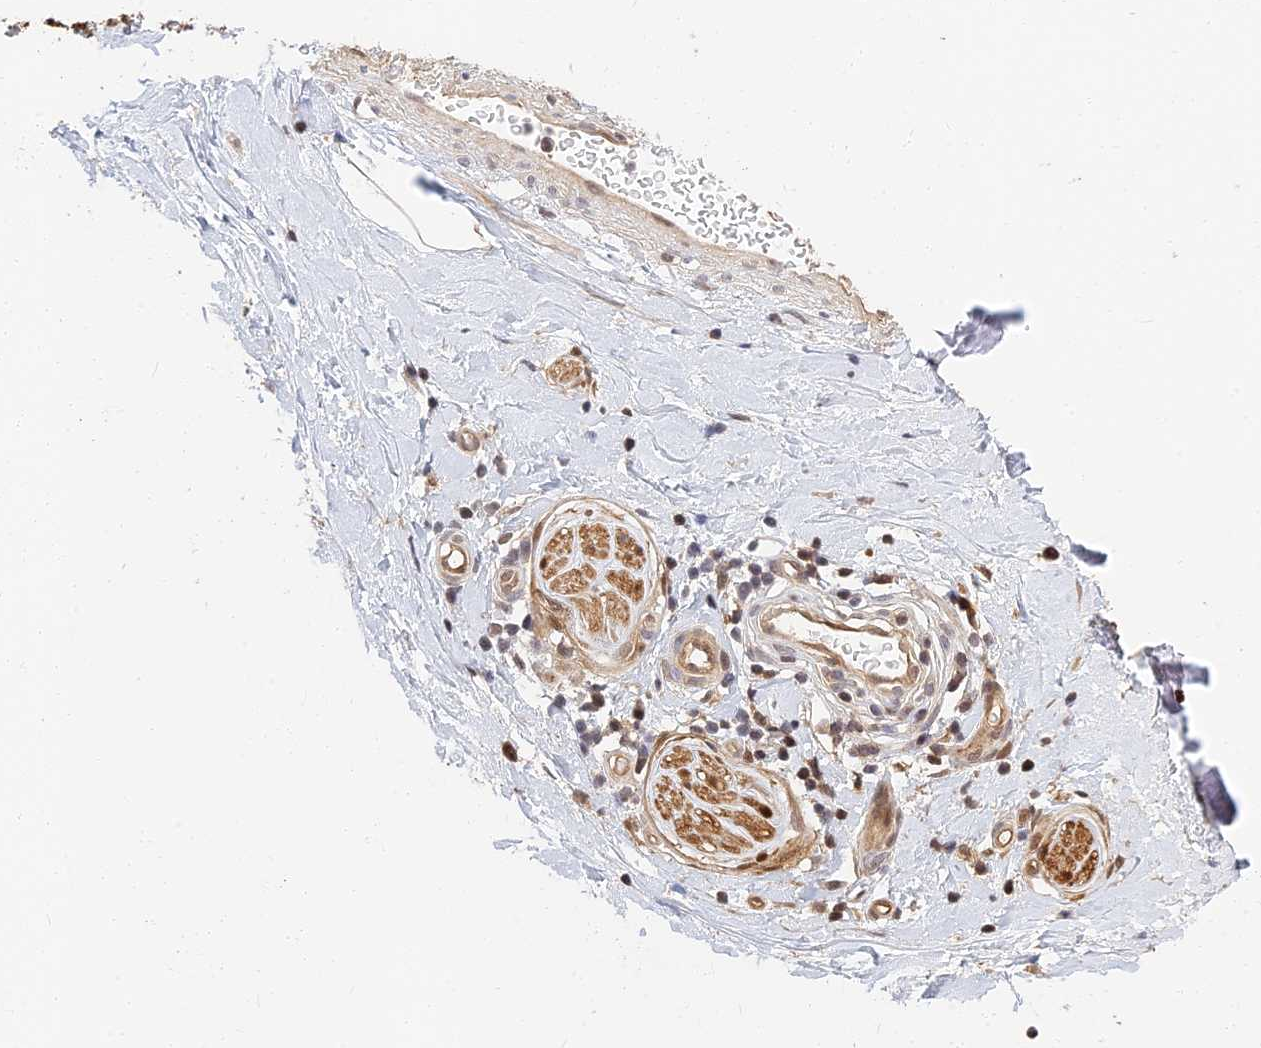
{"staining": {"intensity": "moderate", "quantity": ">75%", "location": "cytoplasmic/membranous"}, "tissue": "adipose tissue", "cell_type": "Adipocytes", "image_type": "normal", "snomed": [{"axis": "morphology", "description": "Normal tissue, NOS"}, {"axis": "topography", "description": "Soft tissue"}, {"axis": "topography", "description": "Adipose tissue"}, {"axis": "topography", "description": "Vascular tissue"}, {"axis": "topography", "description": "Peripheral nerve tissue"}], "caption": "This micrograph displays IHC staining of benign adipose tissue, with medium moderate cytoplasmic/membranous expression in approximately >75% of adipocytes.", "gene": "LRRN3", "patient": {"sex": "male", "age": 74}}